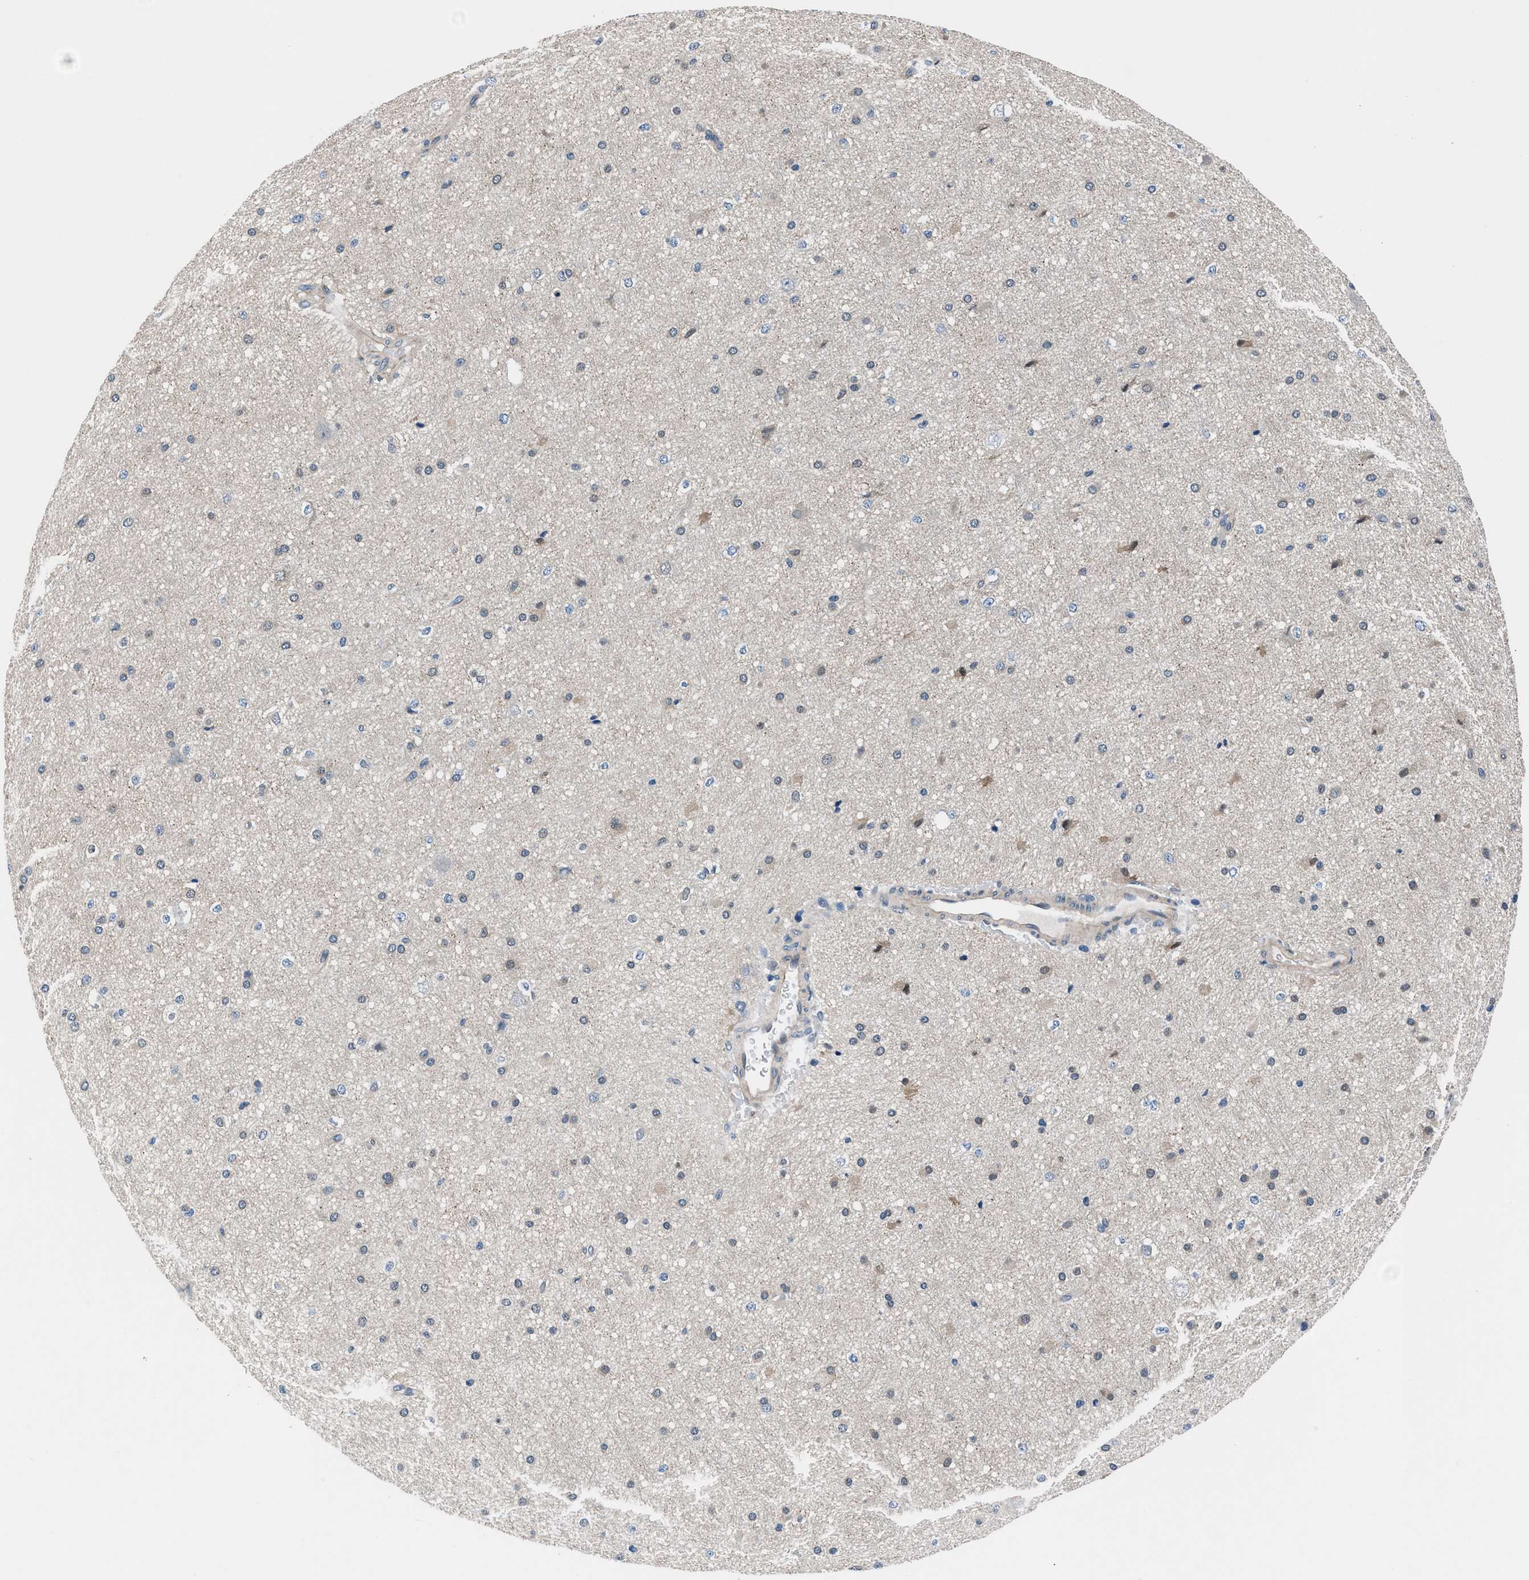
{"staining": {"intensity": "negative", "quantity": "none", "location": "none"}, "tissue": "cerebral cortex", "cell_type": "Endothelial cells", "image_type": "normal", "snomed": [{"axis": "morphology", "description": "Normal tissue, NOS"}, {"axis": "morphology", "description": "Developmental malformation"}, {"axis": "topography", "description": "Cerebral cortex"}], "caption": "This image is of normal cerebral cortex stained with IHC to label a protein in brown with the nuclei are counter-stained blue. There is no expression in endothelial cells.", "gene": "PRPSAP2", "patient": {"sex": "female", "age": 30}}